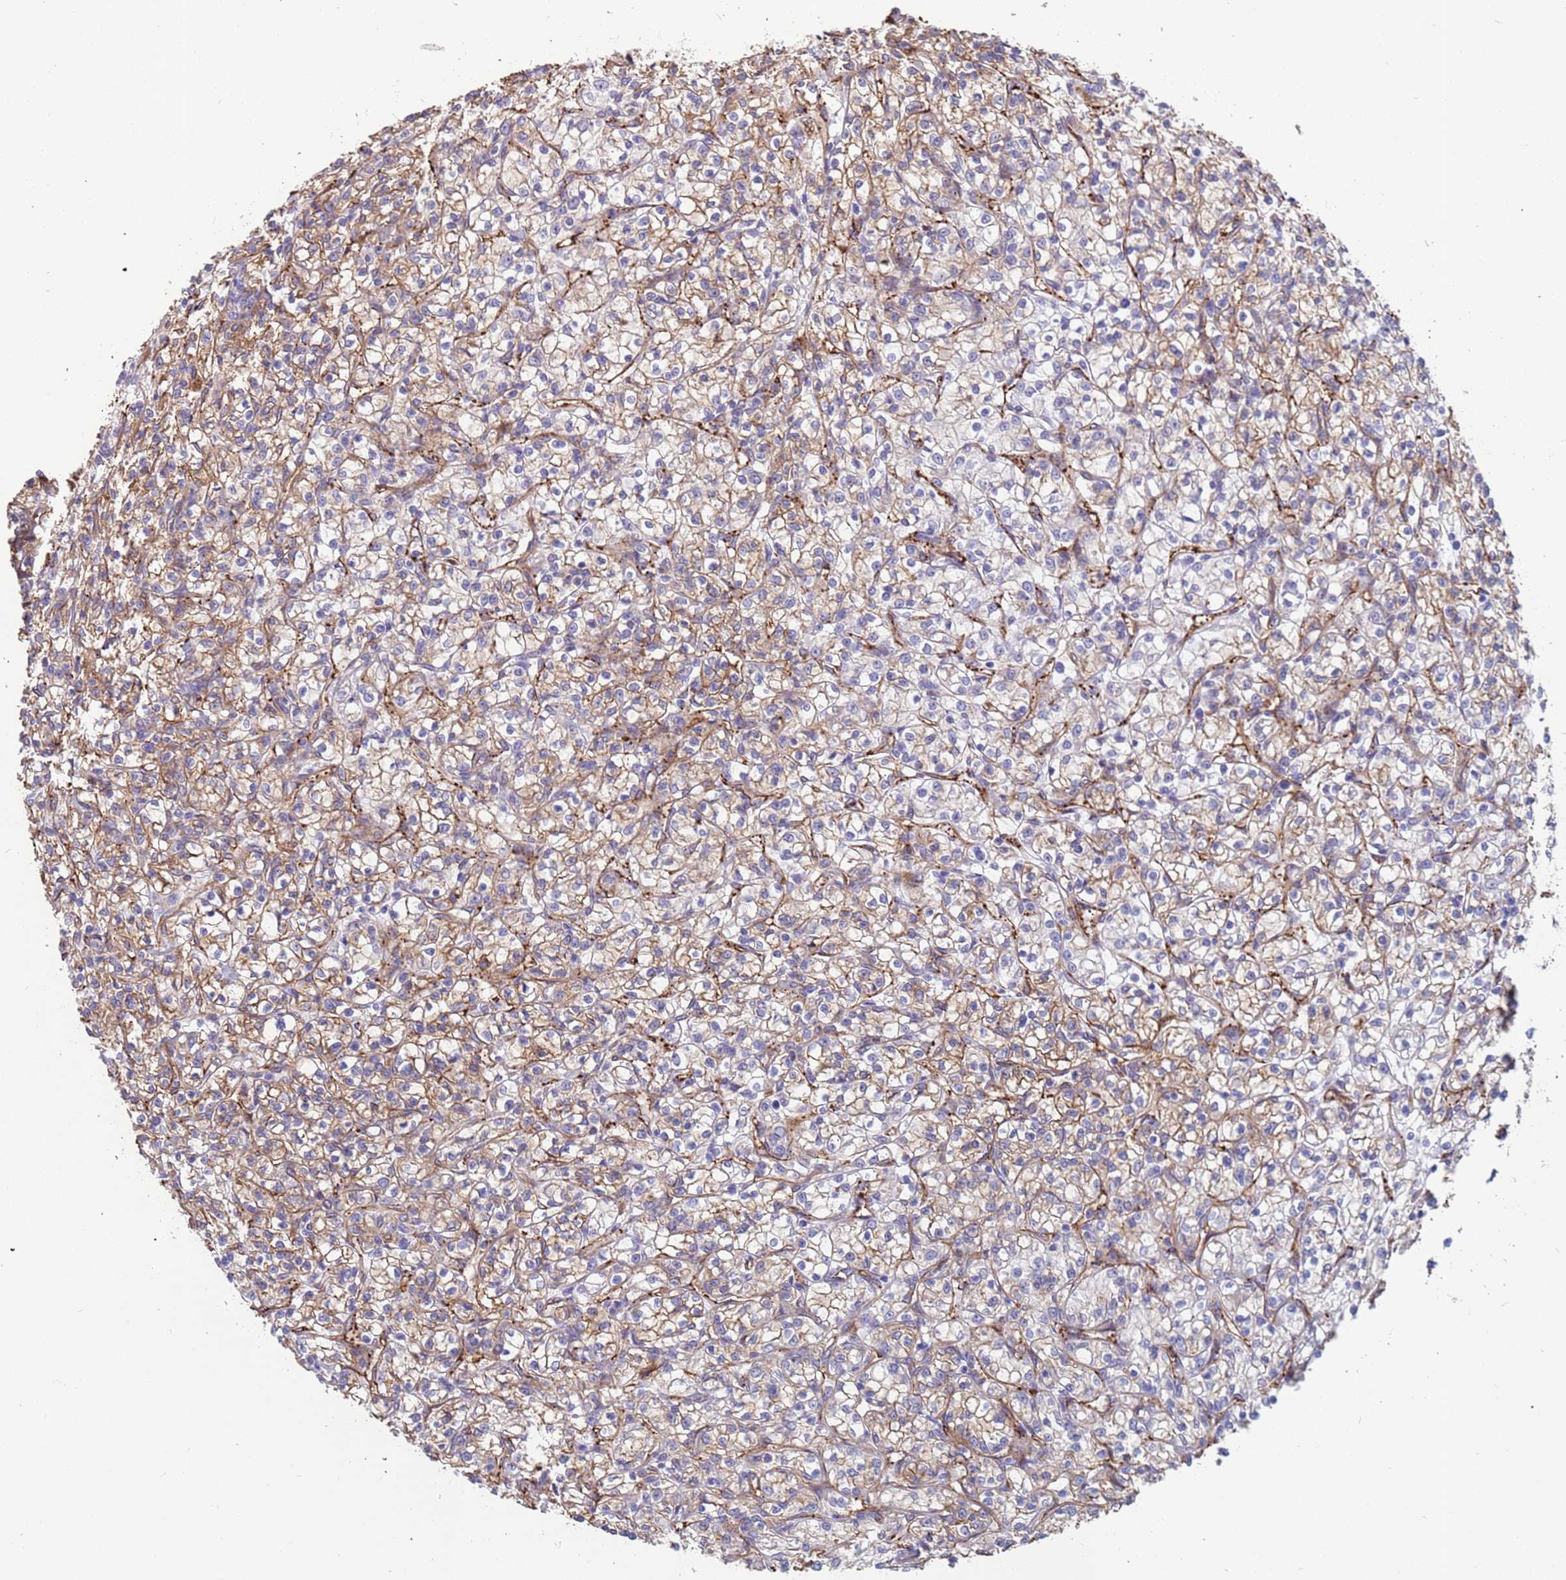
{"staining": {"intensity": "weak", "quantity": "<25%", "location": "cytoplasmic/membranous"}, "tissue": "renal cancer", "cell_type": "Tumor cells", "image_type": "cancer", "snomed": [{"axis": "morphology", "description": "Adenocarcinoma, NOS"}, {"axis": "topography", "description": "Kidney"}], "caption": "This micrograph is of adenocarcinoma (renal) stained with immunohistochemistry to label a protein in brown with the nuclei are counter-stained blue. There is no positivity in tumor cells.", "gene": "EHD2", "patient": {"sex": "female", "age": 59}}